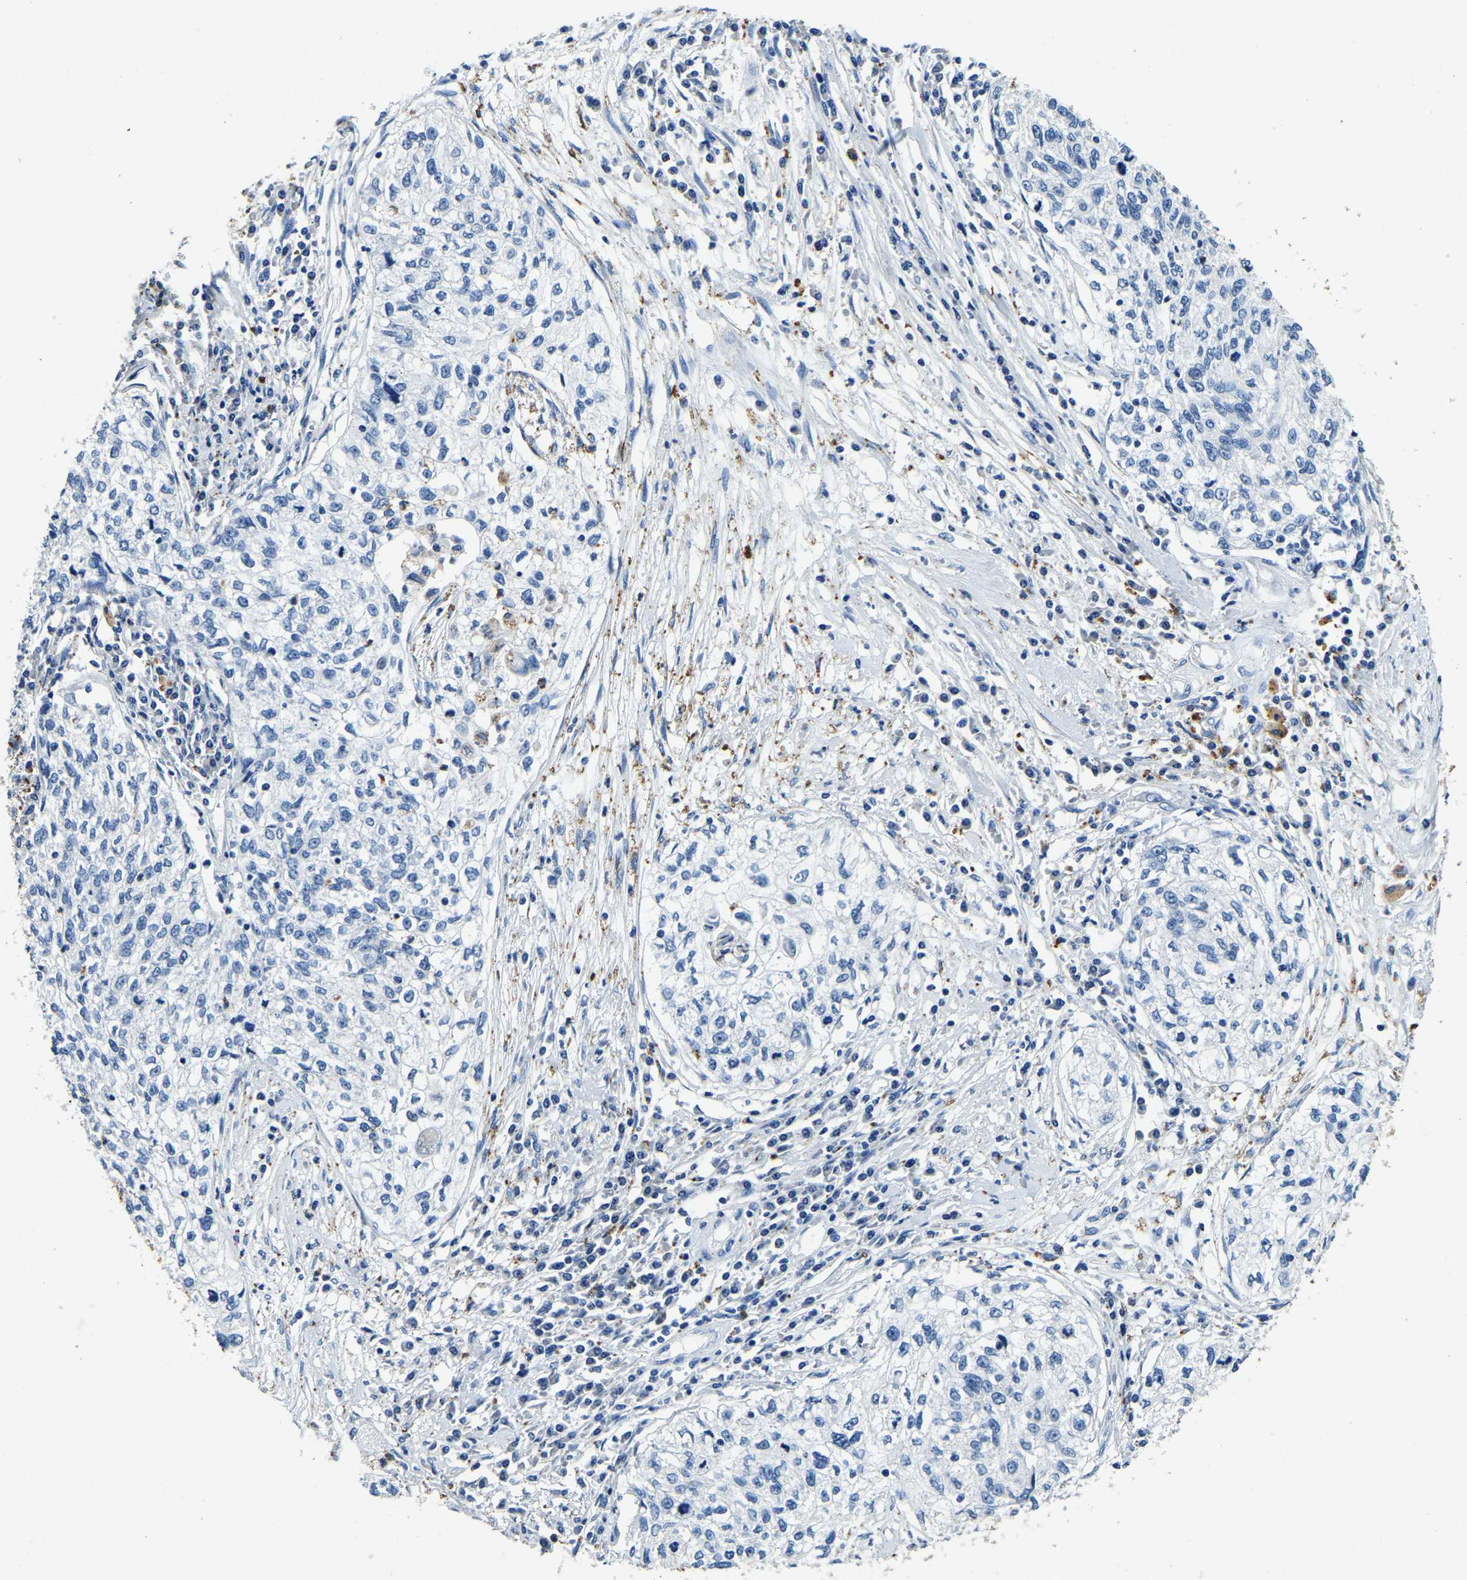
{"staining": {"intensity": "negative", "quantity": "none", "location": "none"}, "tissue": "cervical cancer", "cell_type": "Tumor cells", "image_type": "cancer", "snomed": [{"axis": "morphology", "description": "Squamous cell carcinoma, NOS"}, {"axis": "topography", "description": "Cervix"}], "caption": "This is a image of immunohistochemistry (IHC) staining of squamous cell carcinoma (cervical), which shows no positivity in tumor cells.", "gene": "UBN2", "patient": {"sex": "female", "age": 57}}